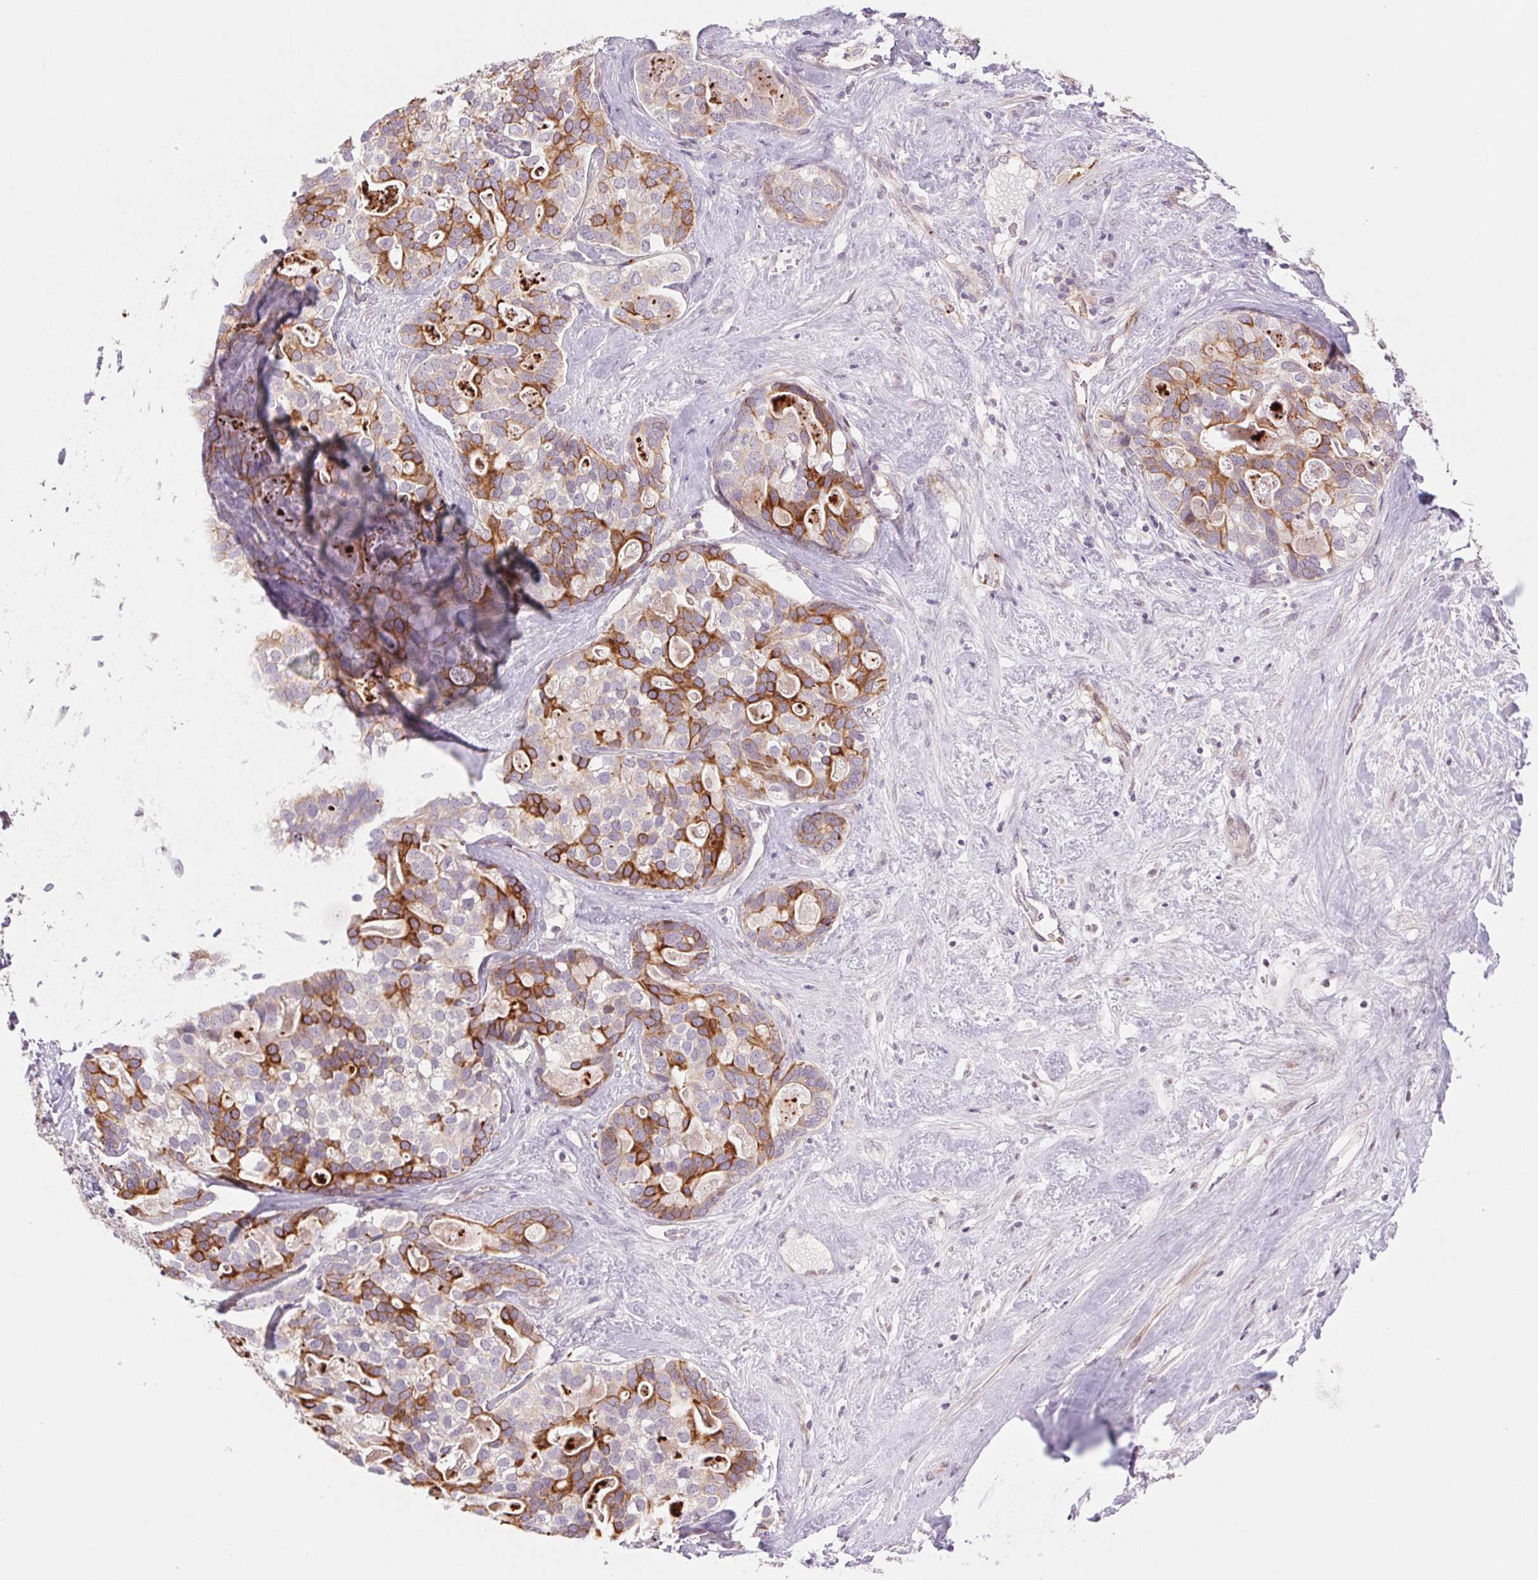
{"staining": {"intensity": "strong", "quantity": "<25%", "location": "cytoplasmic/membranous"}, "tissue": "liver cancer", "cell_type": "Tumor cells", "image_type": "cancer", "snomed": [{"axis": "morphology", "description": "Cholangiocarcinoma"}, {"axis": "topography", "description": "Liver"}], "caption": "Human liver cholangiocarcinoma stained with a protein marker demonstrates strong staining in tumor cells.", "gene": "MS4A13", "patient": {"sex": "male", "age": 56}}